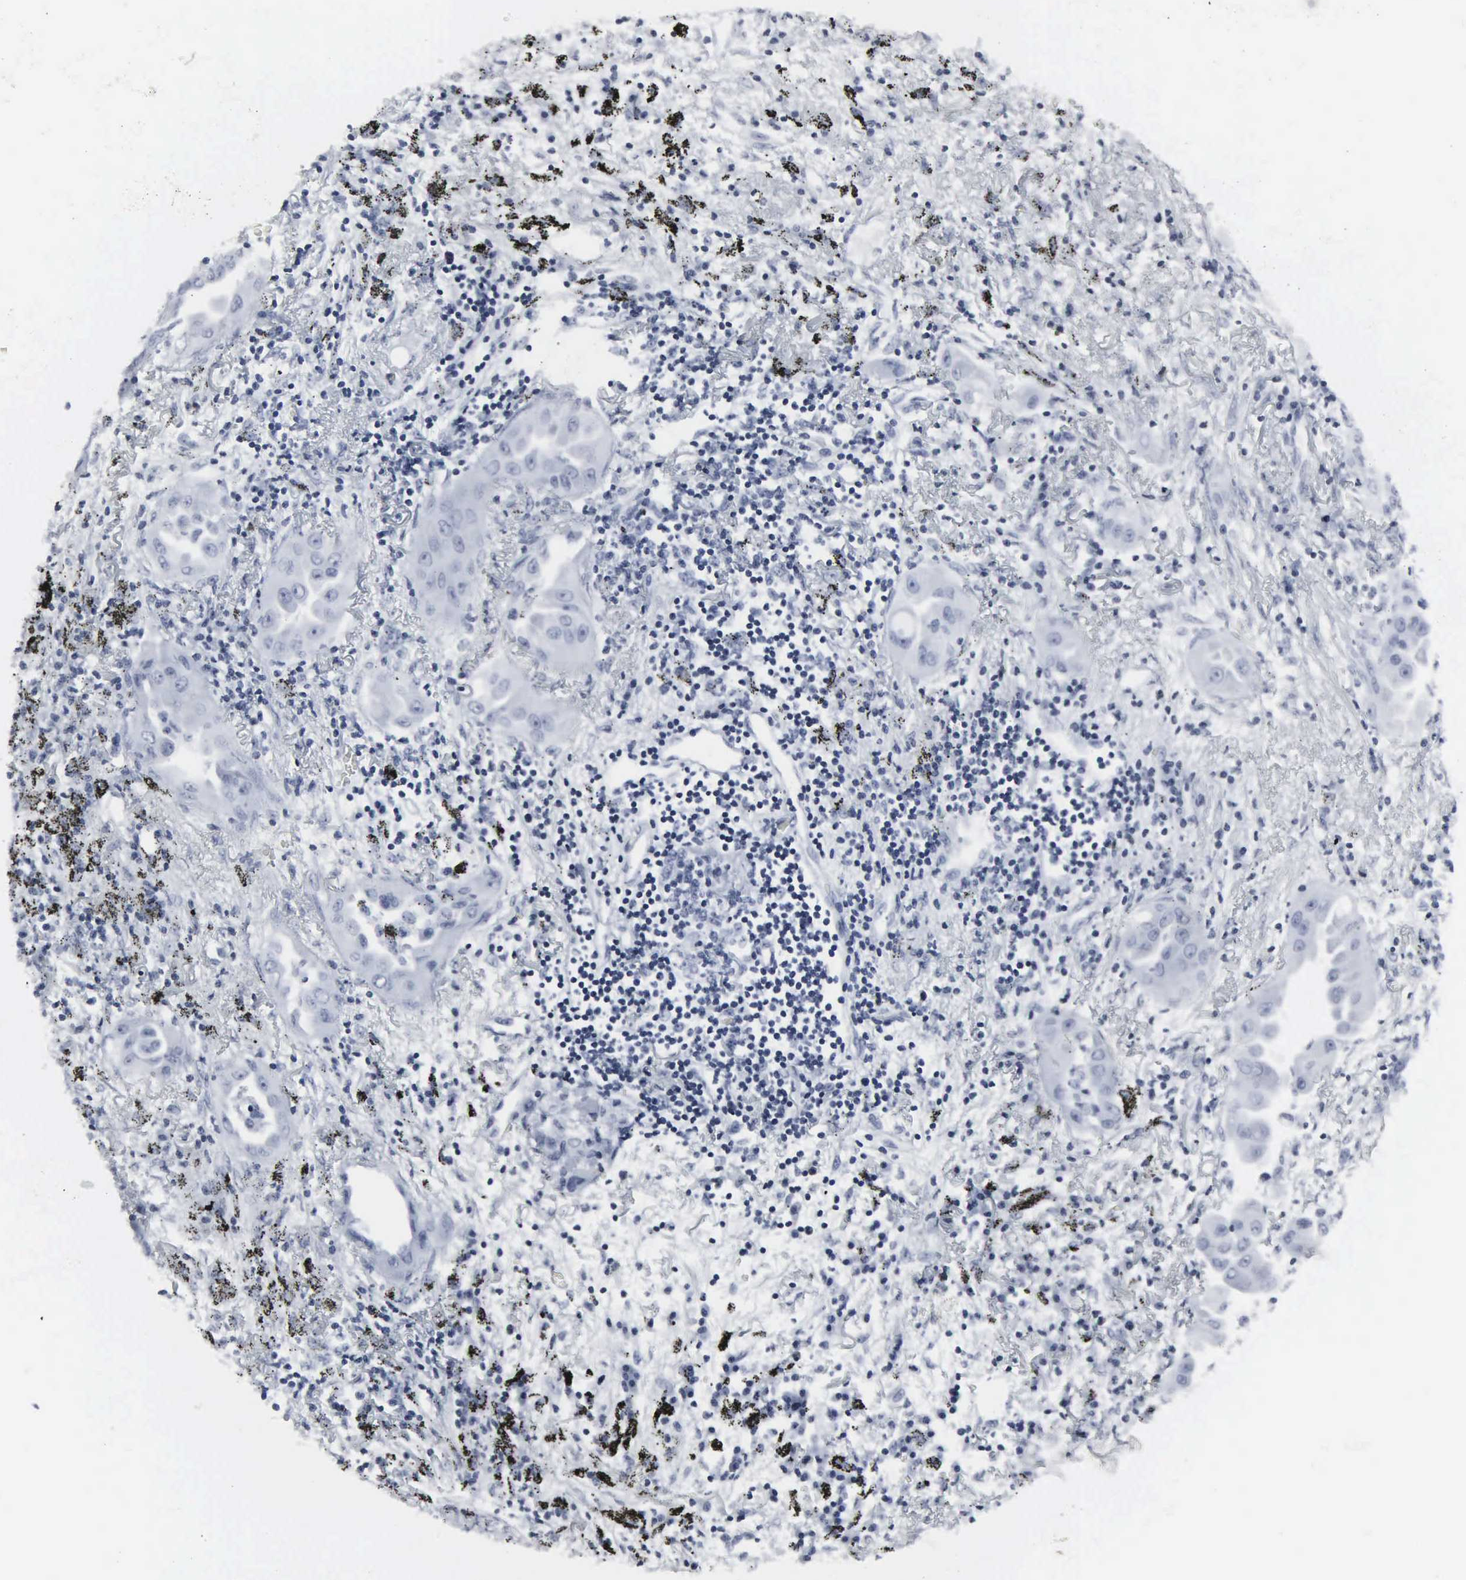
{"staining": {"intensity": "negative", "quantity": "none", "location": "none"}, "tissue": "lung cancer", "cell_type": "Tumor cells", "image_type": "cancer", "snomed": [{"axis": "morphology", "description": "Adenocarcinoma, NOS"}, {"axis": "topography", "description": "Lung"}], "caption": "This is an IHC micrograph of human lung adenocarcinoma. There is no staining in tumor cells.", "gene": "DGCR2", "patient": {"sex": "male", "age": 68}}